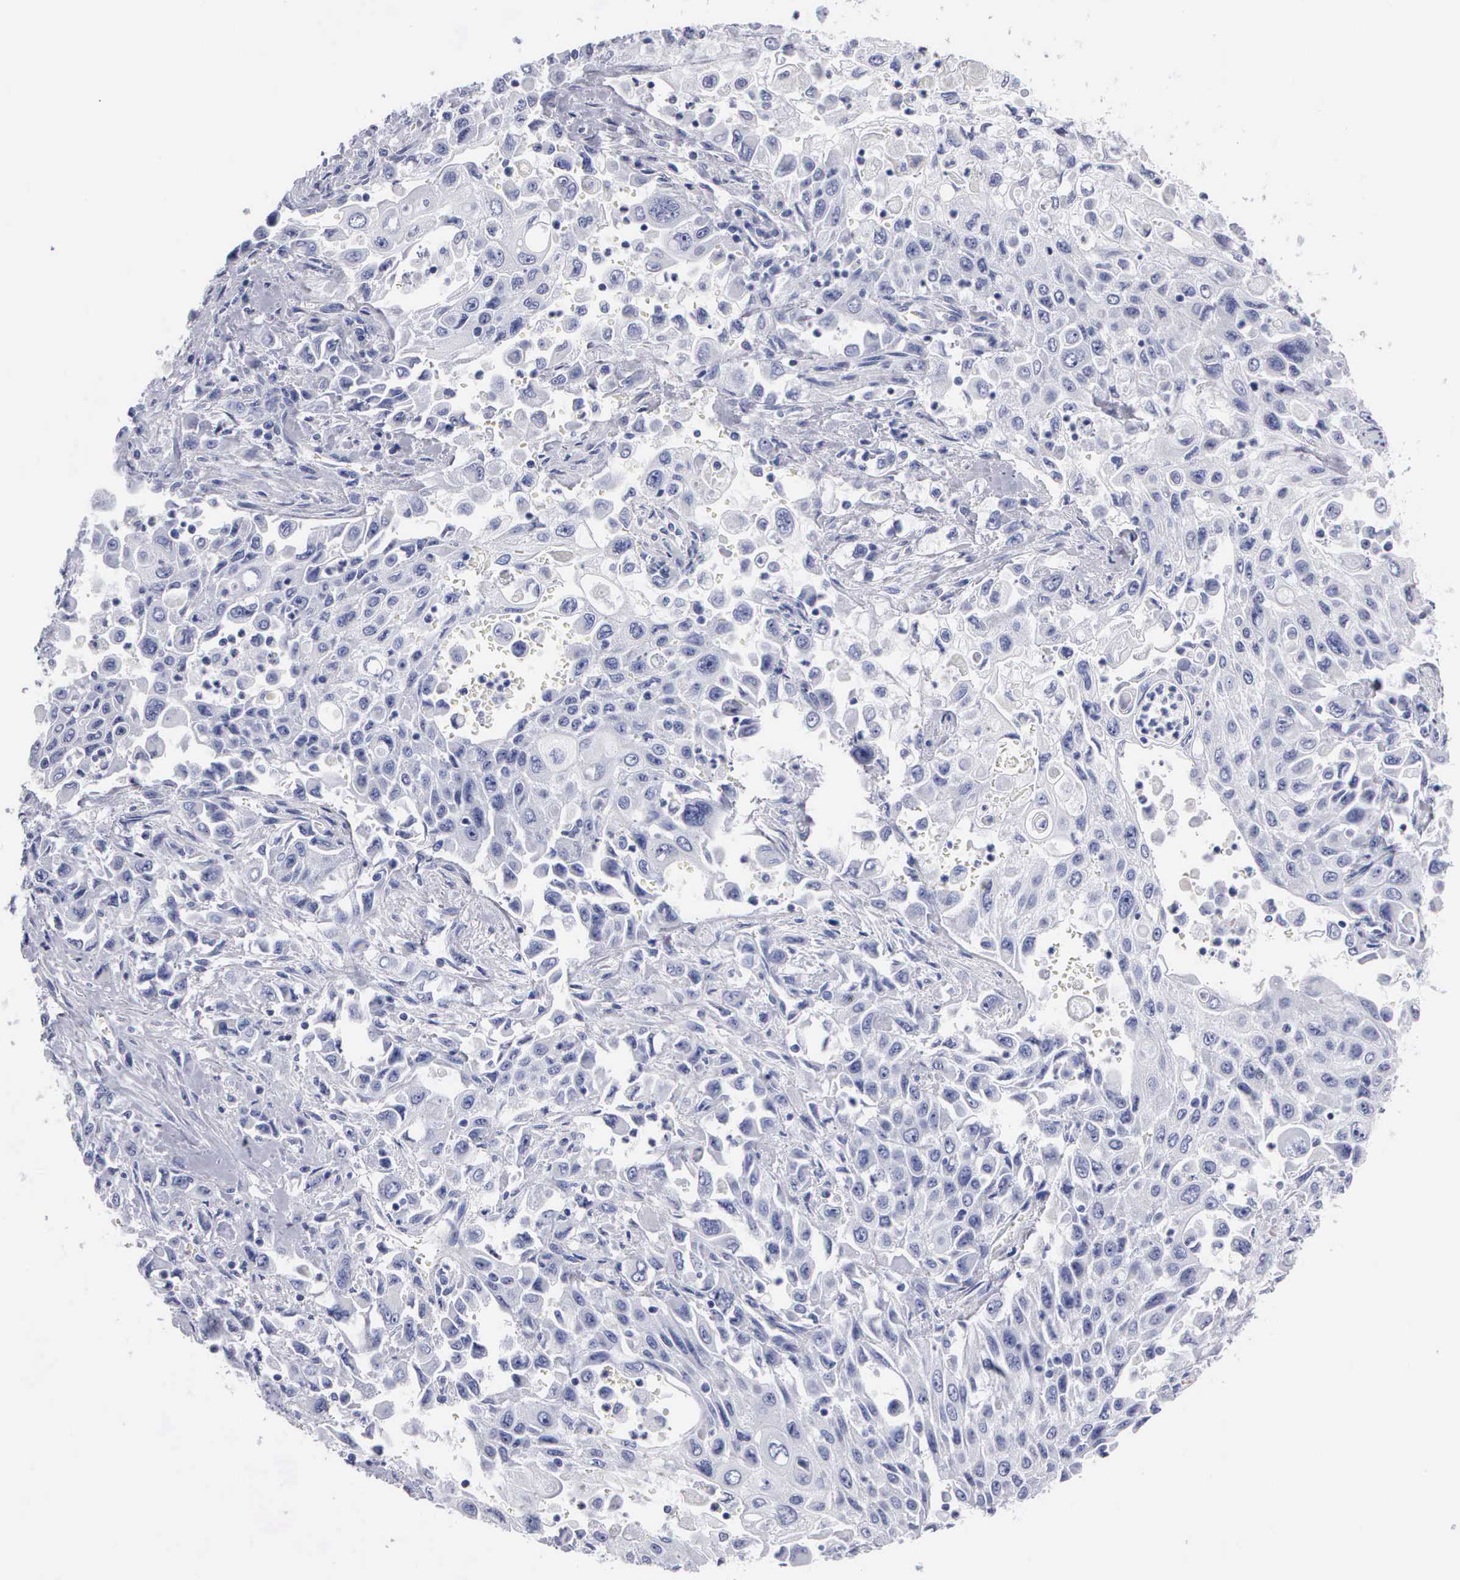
{"staining": {"intensity": "negative", "quantity": "none", "location": "none"}, "tissue": "pancreatic cancer", "cell_type": "Tumor cells", "image_type": "cancer", "snomed": [{"axis": "morphology", "description": "Adenocarcinoma, NOS"}, {"axis": "topography", "description": "Pancreas"}], "caption": "High magnification brightfield microscopy of pancreatic cancer stained with DAB (3,3'-diaminobenzidine) (brown) and counterstained with hematoxylin (blue): tumor cells show no significant positivity.", "gene": "CYP19A1", "patient": {"sex": "male", "age": 70}}